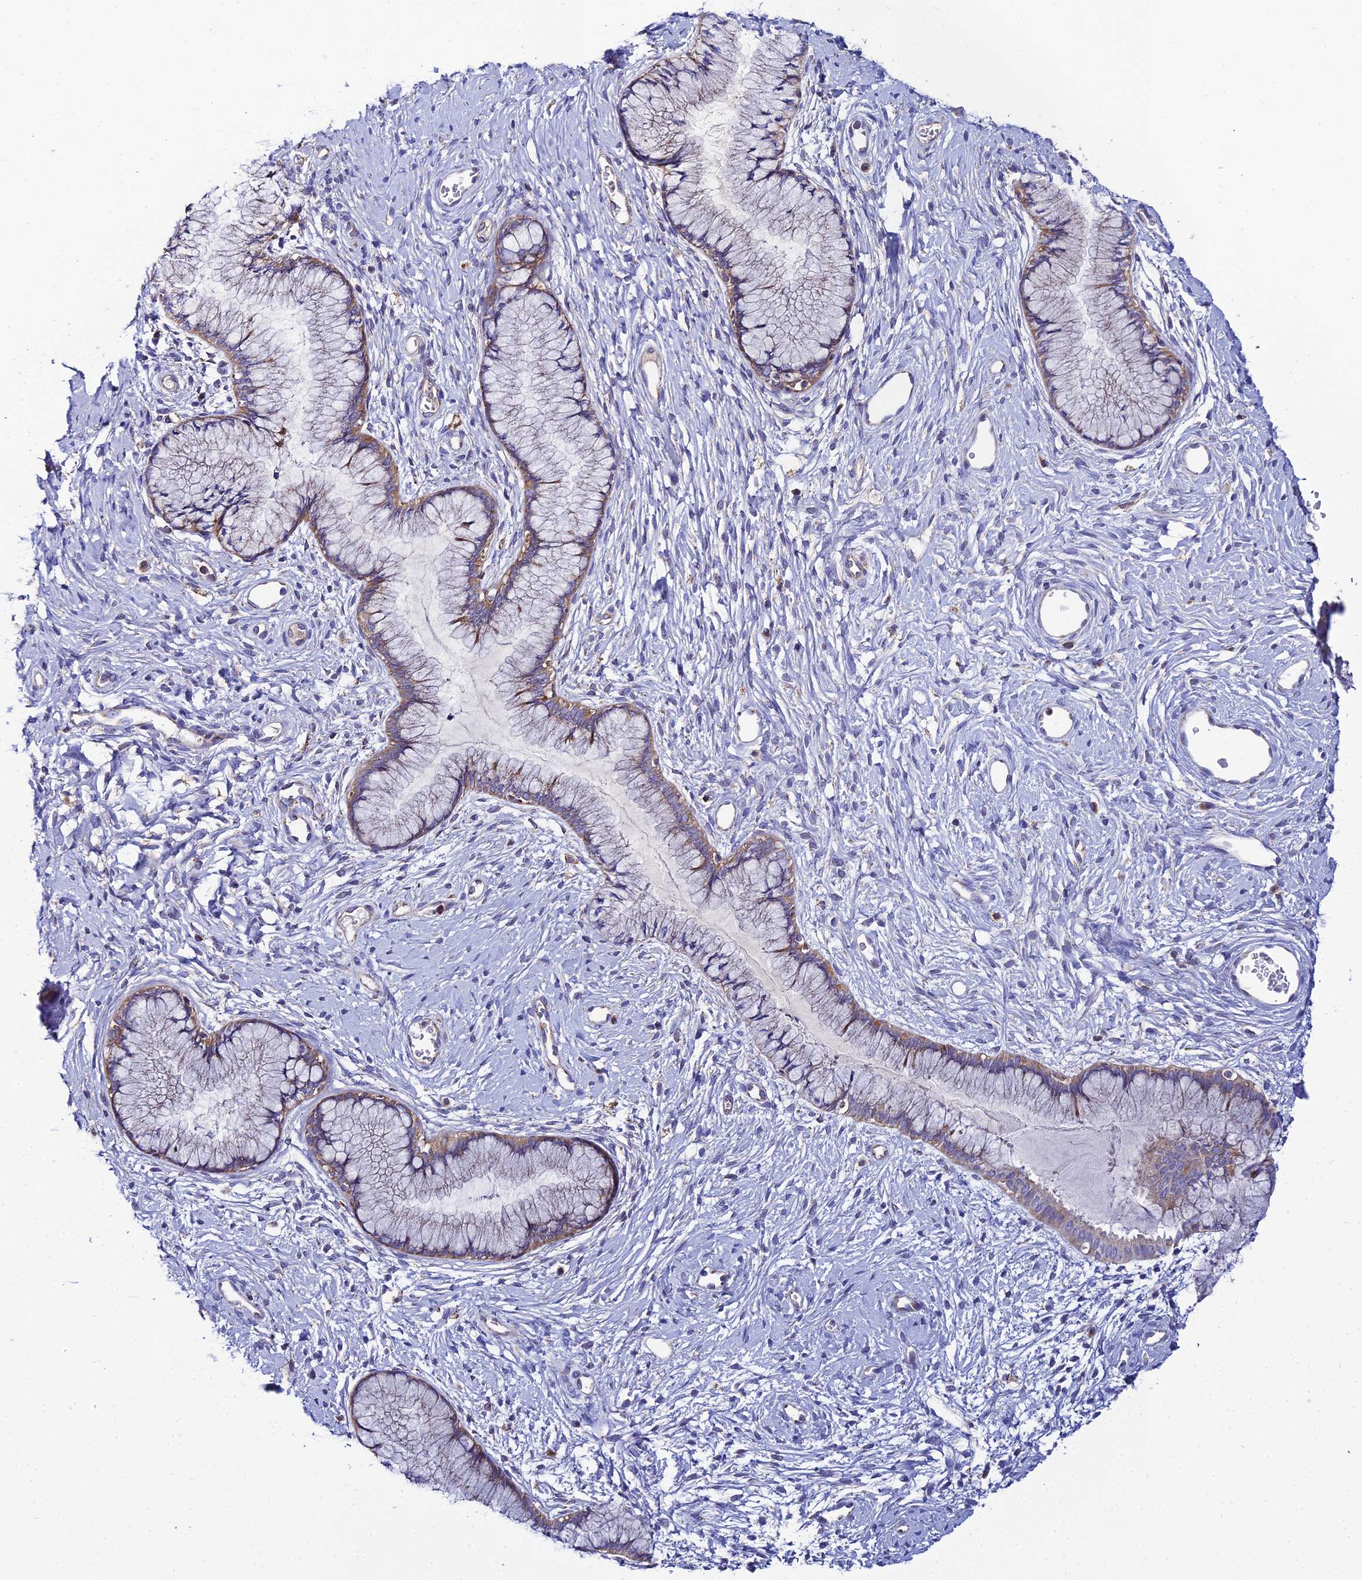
{"staining": {"intensity": "moderate", "quantity": ">75%", "location": "cytoplasmic/membranous"}, "tissue": "cervix", "cell_type": "Glandular cells", "image_type": "normal", "snomed": [{"axis": "morphology", "description": "Normal tissue, NOS"}, {"axis": "topography", "description": "Cervix"}], "caption": "The image displays staining of benign cervix, revealing moderate cytoplasmic/membranous protein expression (brown color) within glandular cells. (DAB (3,3'-diaminobenzidine) IHC with brightfield microscopy, high magnification).", "gene": "NIPSNAP3A", "patient": {"sex": "female", "age": 42}}